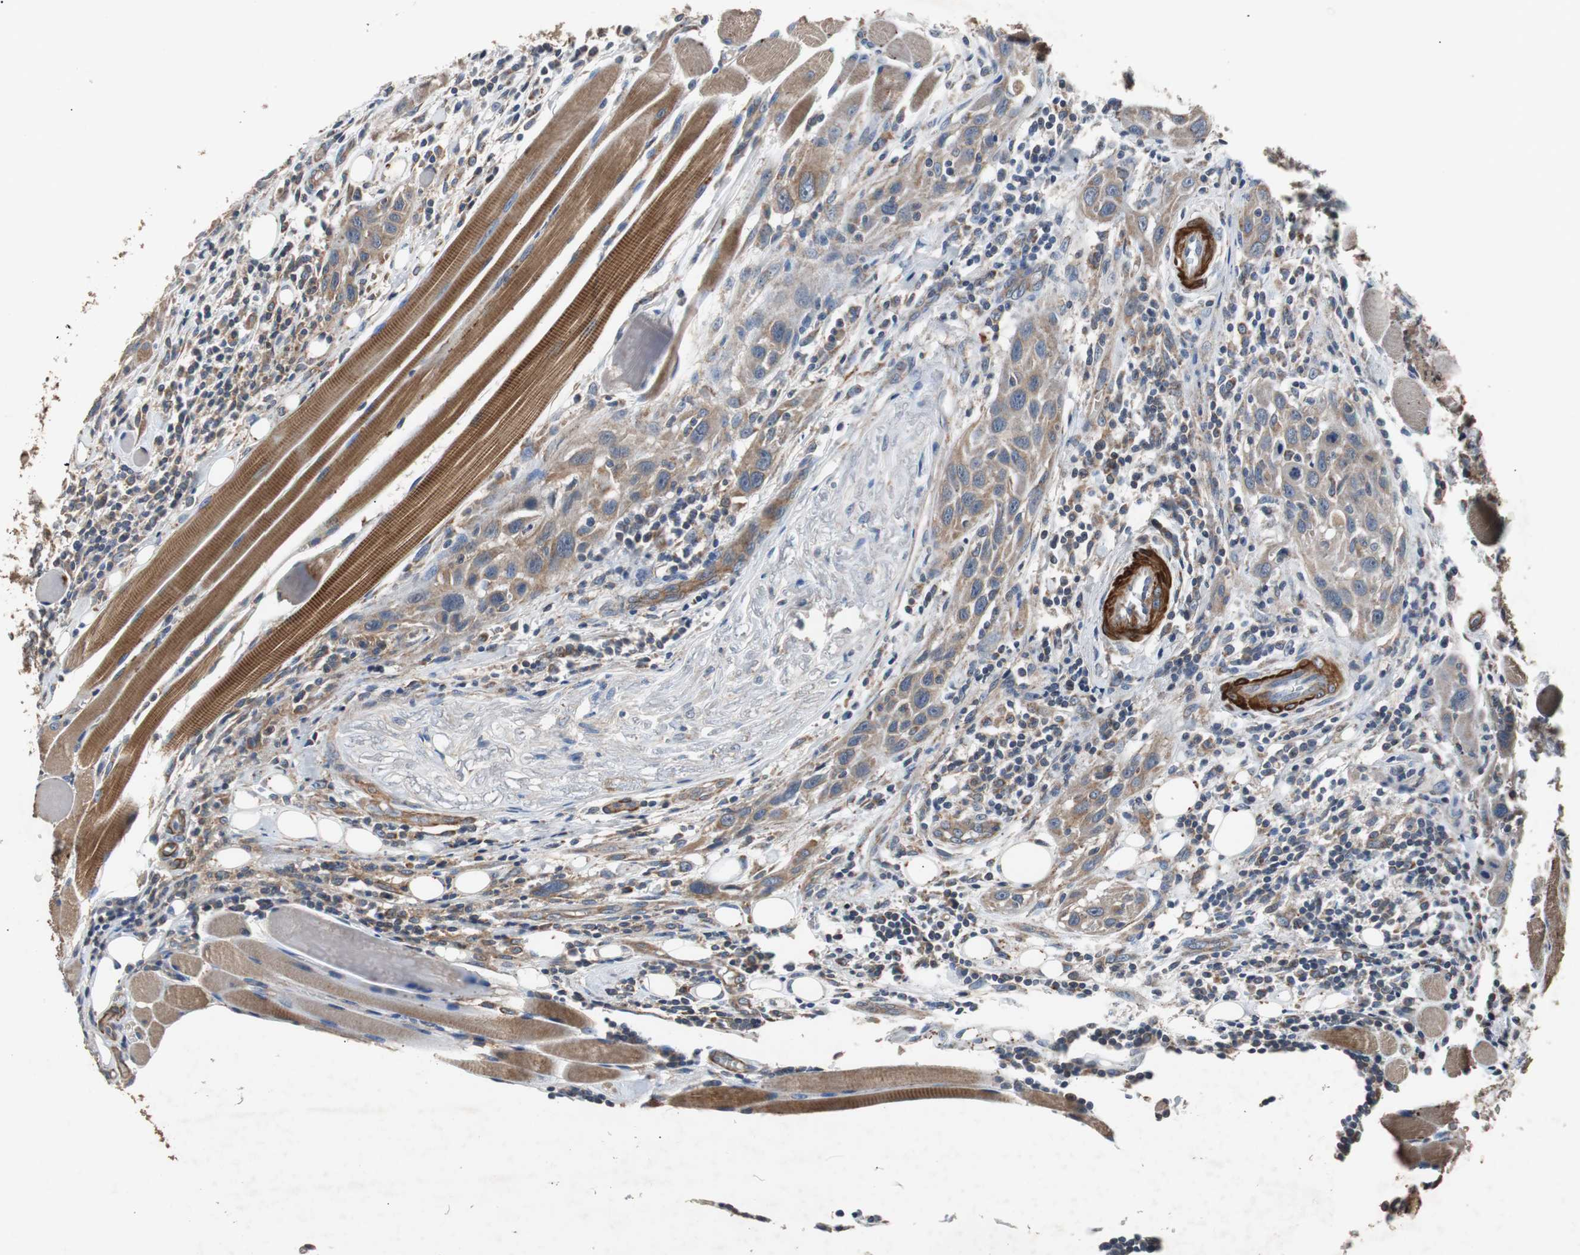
{"staining": {"intensity": "weak", "quantity": ">75%", "location": "cytoplasmic/membranous"}, "tissue": "head and neck cancer", "cell_type": "Tumor cells", "image_type": "cancer", "snomed": [{"axis": "morphology", "description": "Squamous cell carcinoma, NOS"}, {"axis": "topography", "description": "Oral tissue"}, {"axis": "topography", "description": "Head-Neck"}], "caption": "The immunohistochemical stain highlights weak cytoplasmic/membranous staining in tumor cells of head and neck squamous cell carcinoma tissue. (brown staining indicates protein expression, while blue staining denotes nuclei).", "gene": "PITRM1", "patient": {"sex": "female", "age": 50}}